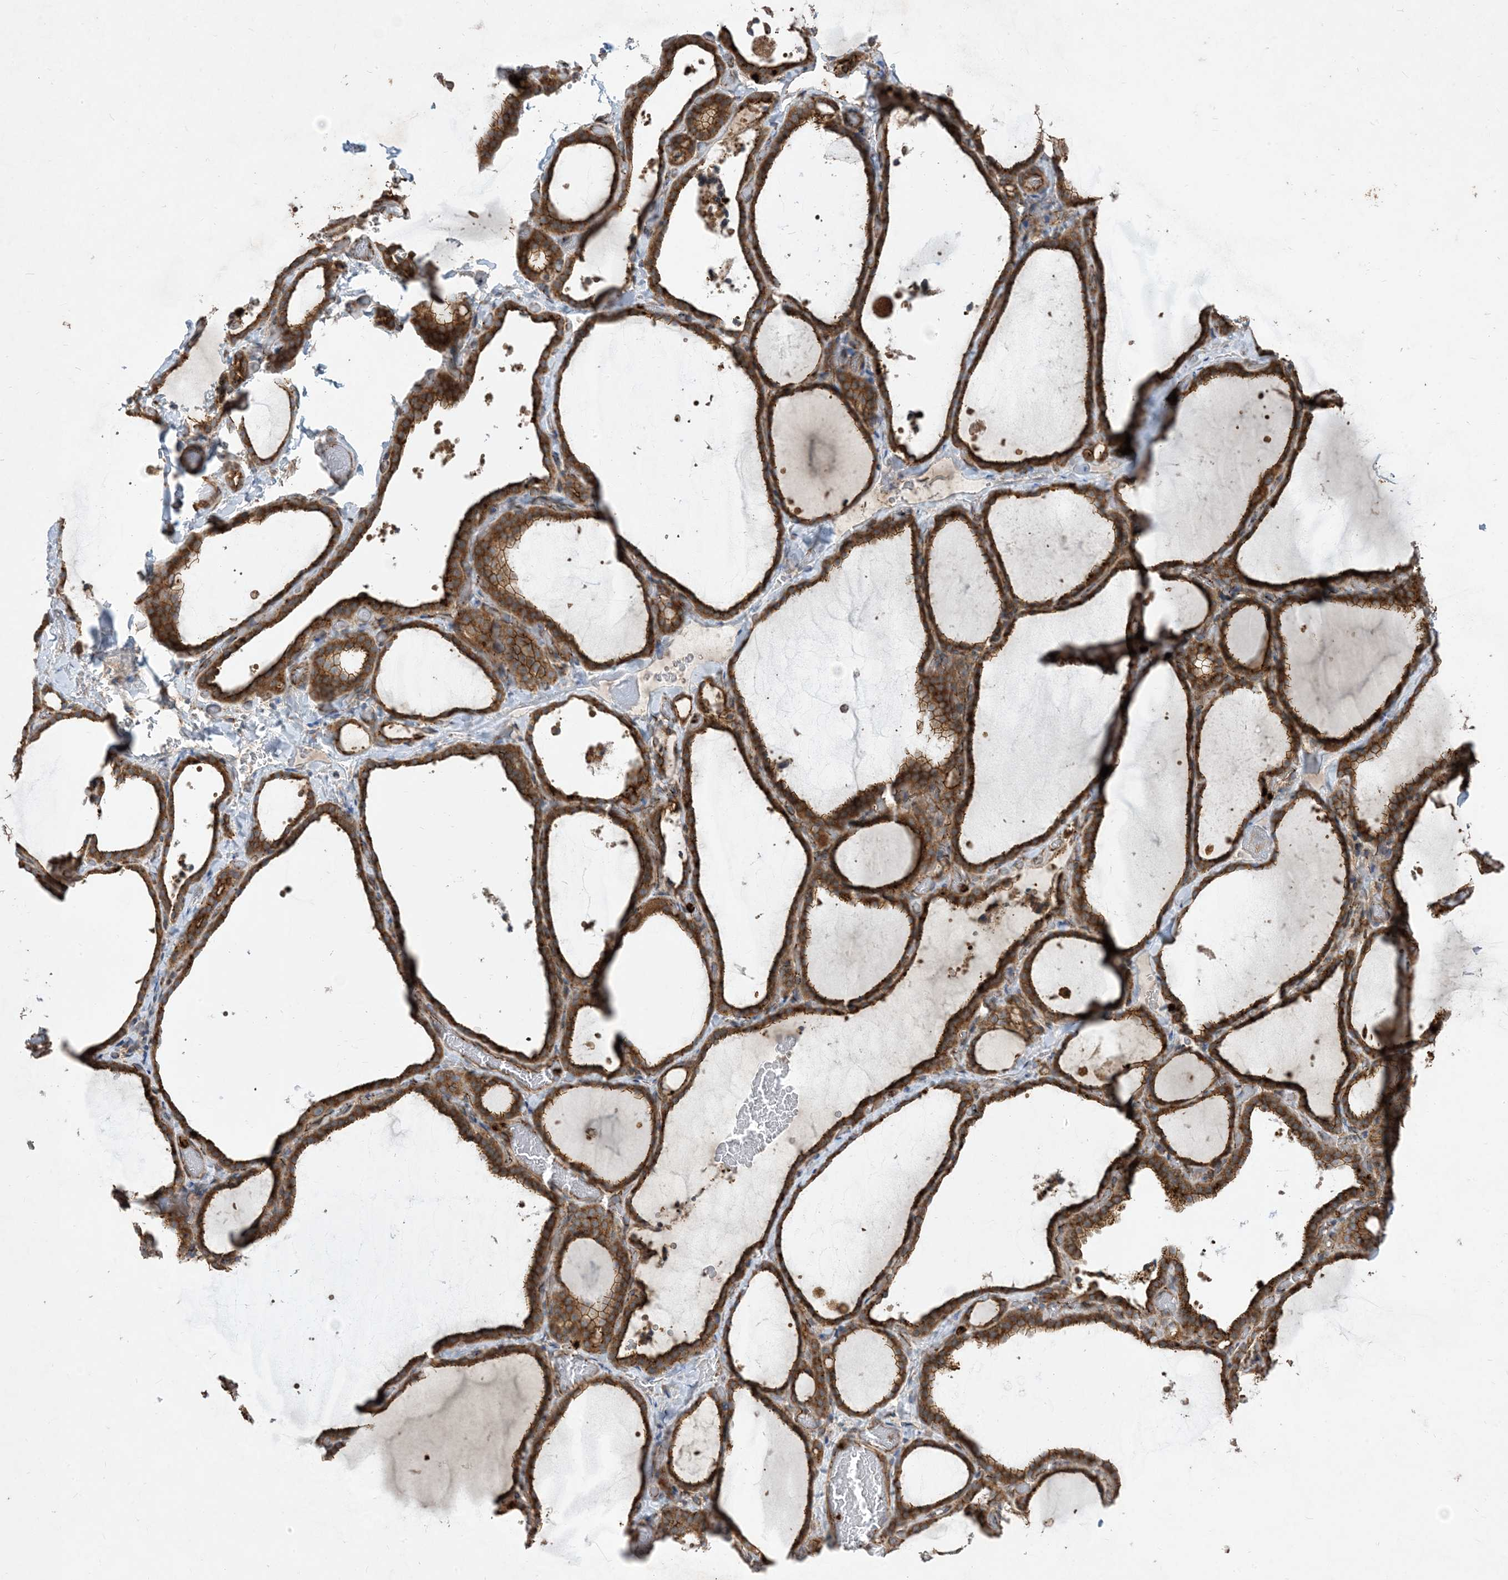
{"staining": {"intensity": "strong", "quantity": ">75%", "location": "cytoplasmic/membranous"}, "tissue": "thyroid gland", "cell_type": "Glandular cells", "image_type": "normal", "snomed": [{"axis": "morphology", "description": "Normal tissue, NOS"}, {"axis": "topography", "description": "Thyroid gland"}], "caption": "This photomicrograph demonstrates immunohistochemistry (IHC) staining of unremarkable thyroid gland, with high strong cytoplasmic/membranous staining in approximately >75% of glandular cells.", "gene": "OTOP1", "patient": {"sex": "female", "age": 22}}